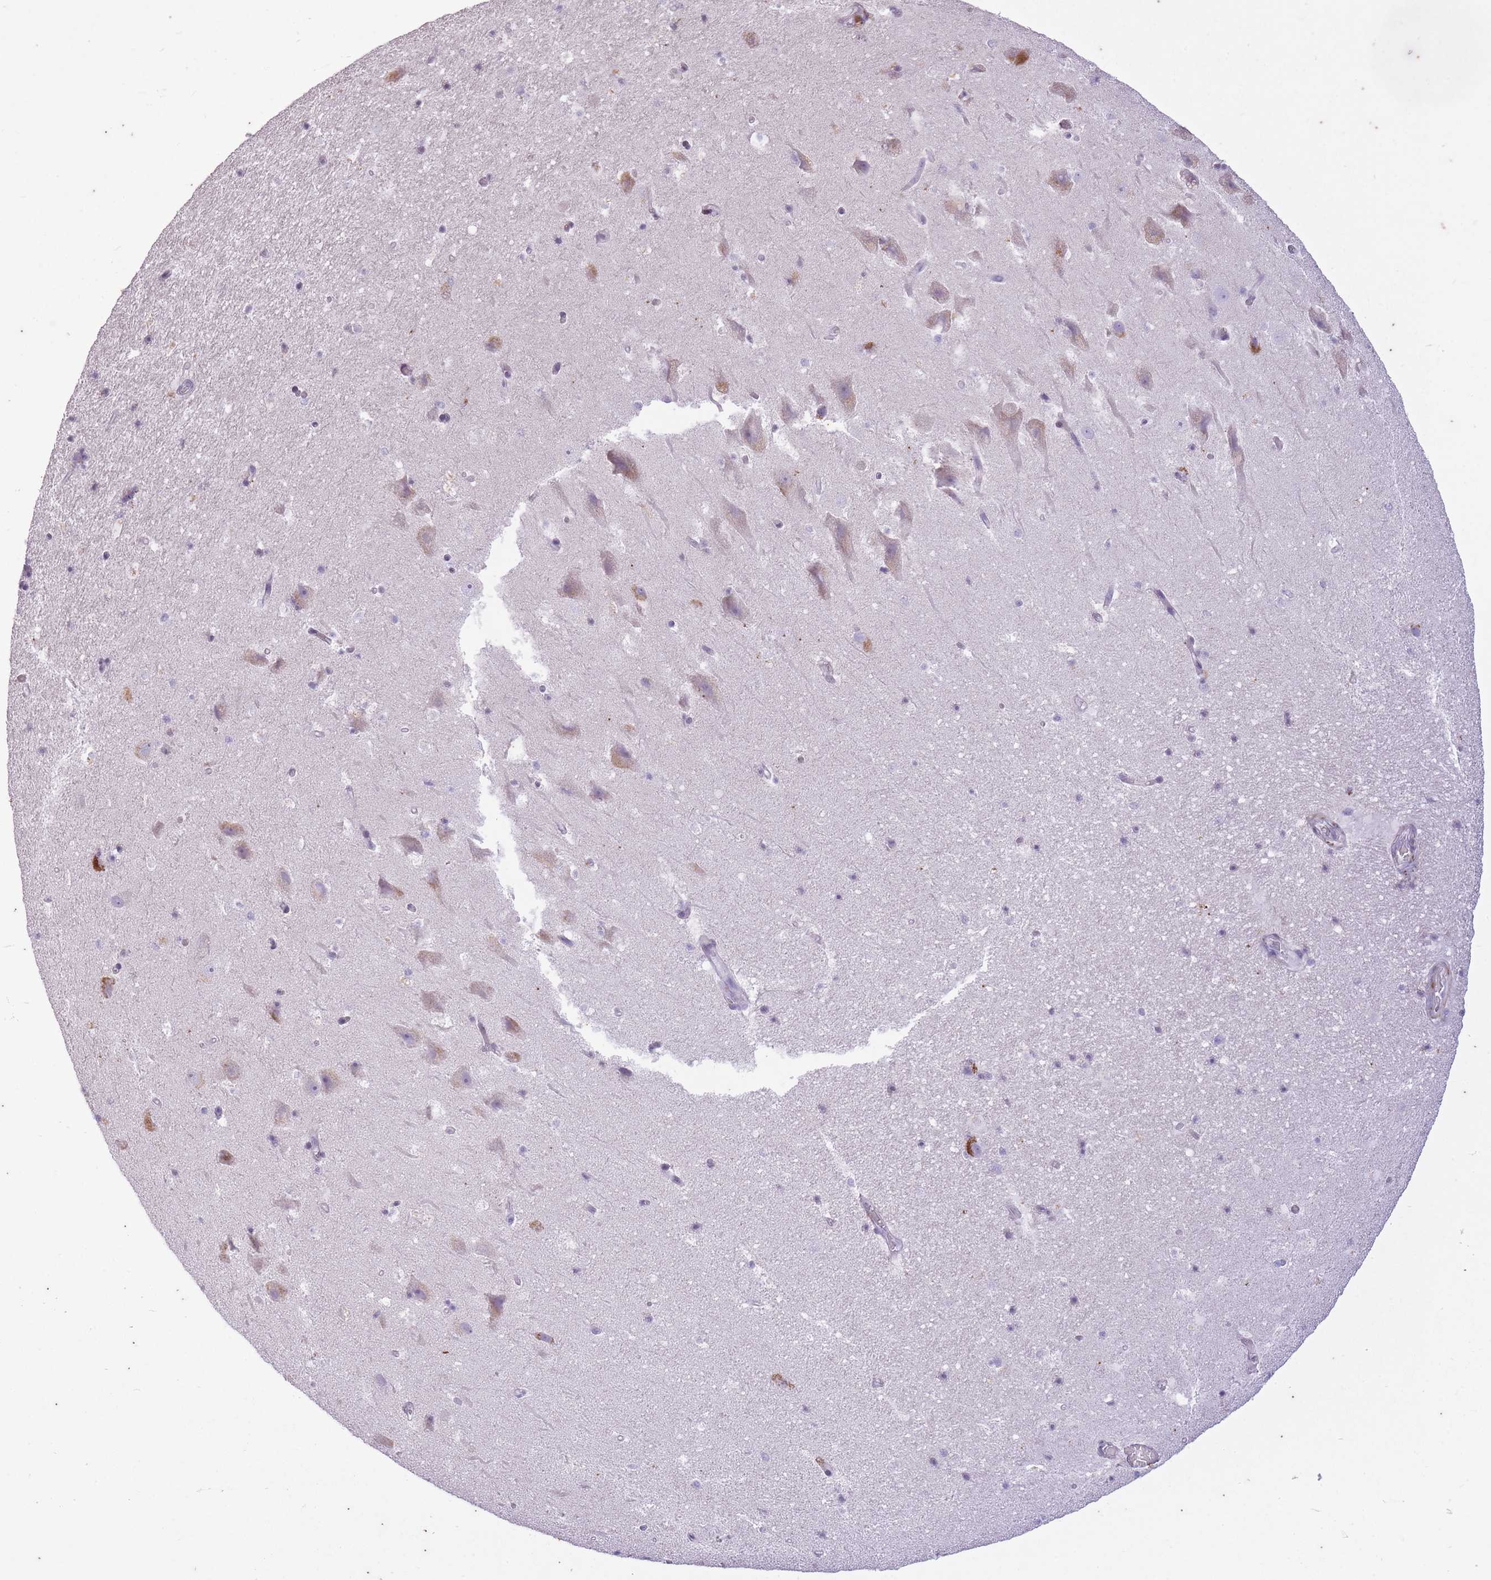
{"staining": {"intensity": "negative", "quantity": "none", "location": "none"}, "tissue": "hippocampus", "cell_type": "Glial cells", "image_type": "normal", "snomed": [{"axis": "morphology", "description": "Normal tissue, NOS"}, {"axis": "topography", "description": "Hippocampus"}], "caption": "This is an immunohistochemistry (IHC) micrograph of benign human hippocampus. There is no staining in glial cells.", "gene": "CNTNAP3B", "patient": {"sex": "male", "age": 37}}